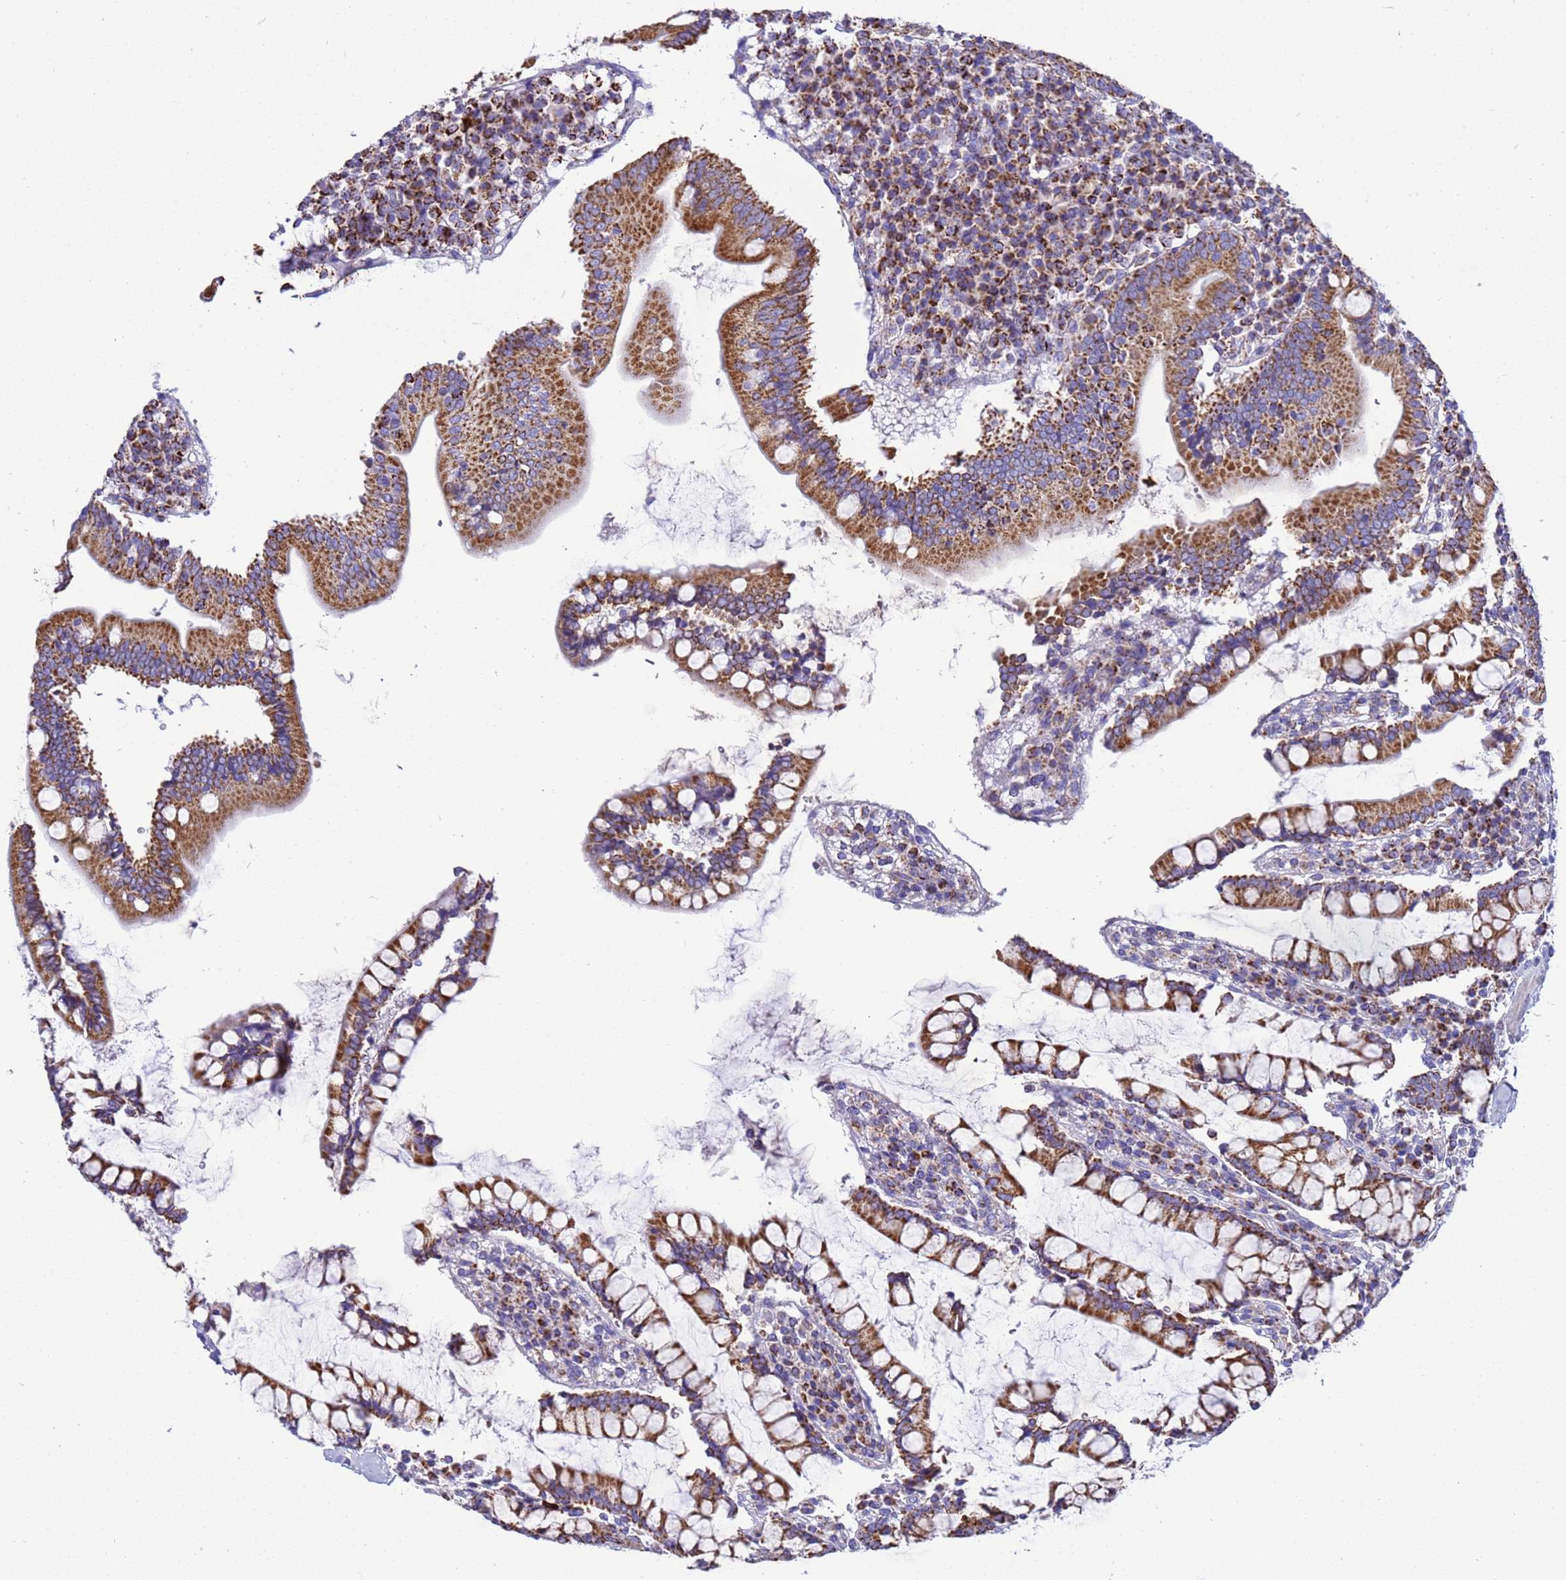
{"staining": {"intensity": "weak", "quantity": ">75%", "location": "cytoplasmic/membranous"}, "tissue": "colon", "cell_type": "Endothelial cells", "image_type": "normal", "snomed": [{"axis": "morphology", "description": "Normal tissue, NOS"}, {"axis": "topography", "description": "Colon"}], "caption": "Colon stained with a brown dye reveals weak cytoplasmic/membranous positive positivity in approximately >75% of endothelial cells.", "gene": "RNF165", "patient": {"sex": "female", "age": 79}}